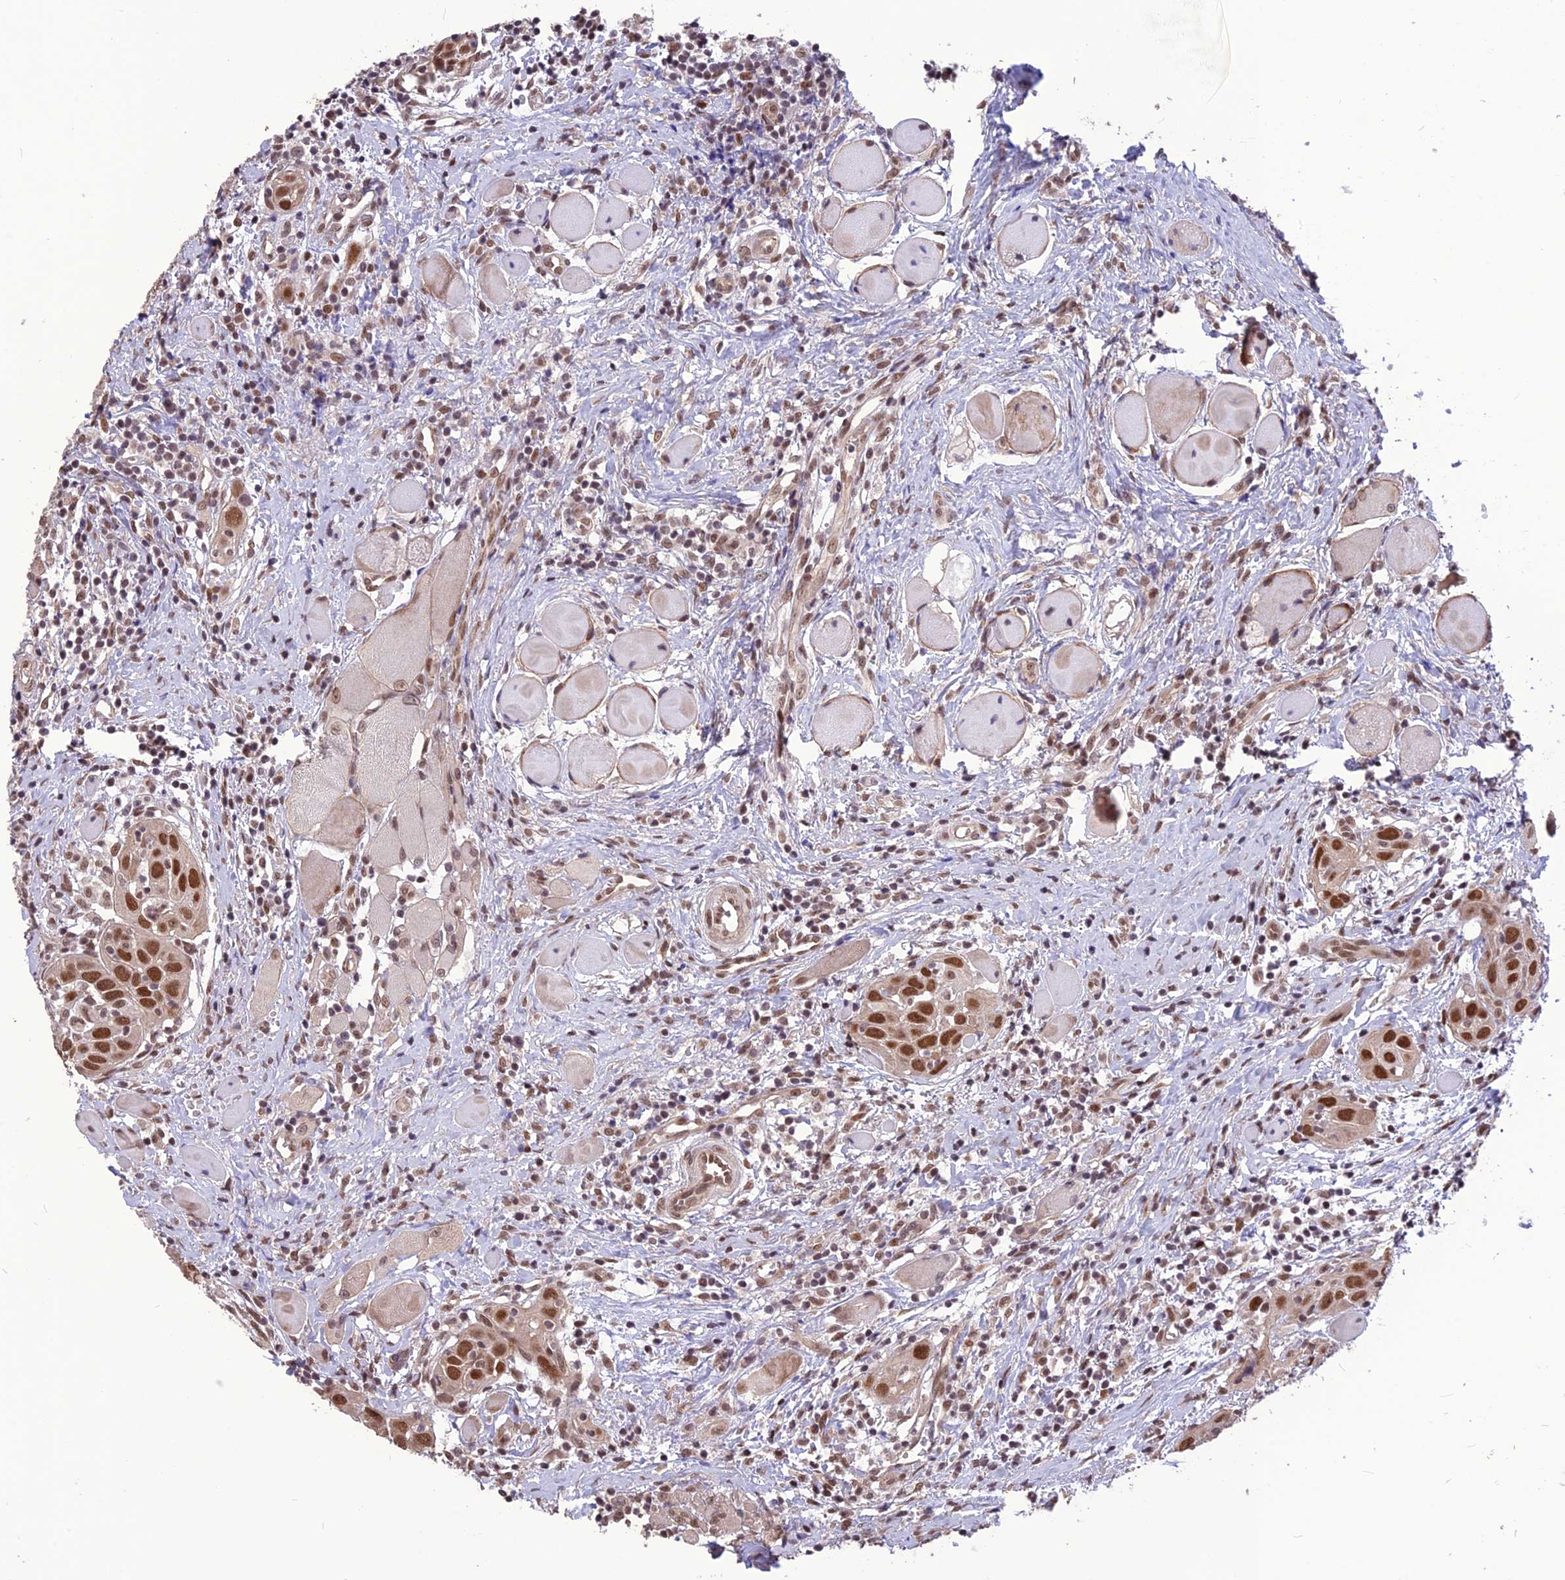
{"staining": {"intensity": "strong", "quantity": ">75%", "location": "nuclear"}, "tissue": "head and neck cancer", "cell_type": "Tumor cells", "image_type": "cancer", "snomed": [{"axis": "morphology", "description": "Squamous cell carcinoma, NOS"}, {"axis": "topography", "description": "Oral tissue"}, {"axis": "topography", "description": "Head-Neck"}], "caption": "Protein analysis of head and neck squamous cell carcinoma tissue displays strong nuclear positivity in approximately >75% of tumor cells. The staining was performed using DAB (3,3'-diaminobenzidine), with brown indicating positive protein expression. Nuclei are stained blue with hematoxylin.", "gene": "DIS3", "patient": {"sex": "female", "age": 50}}